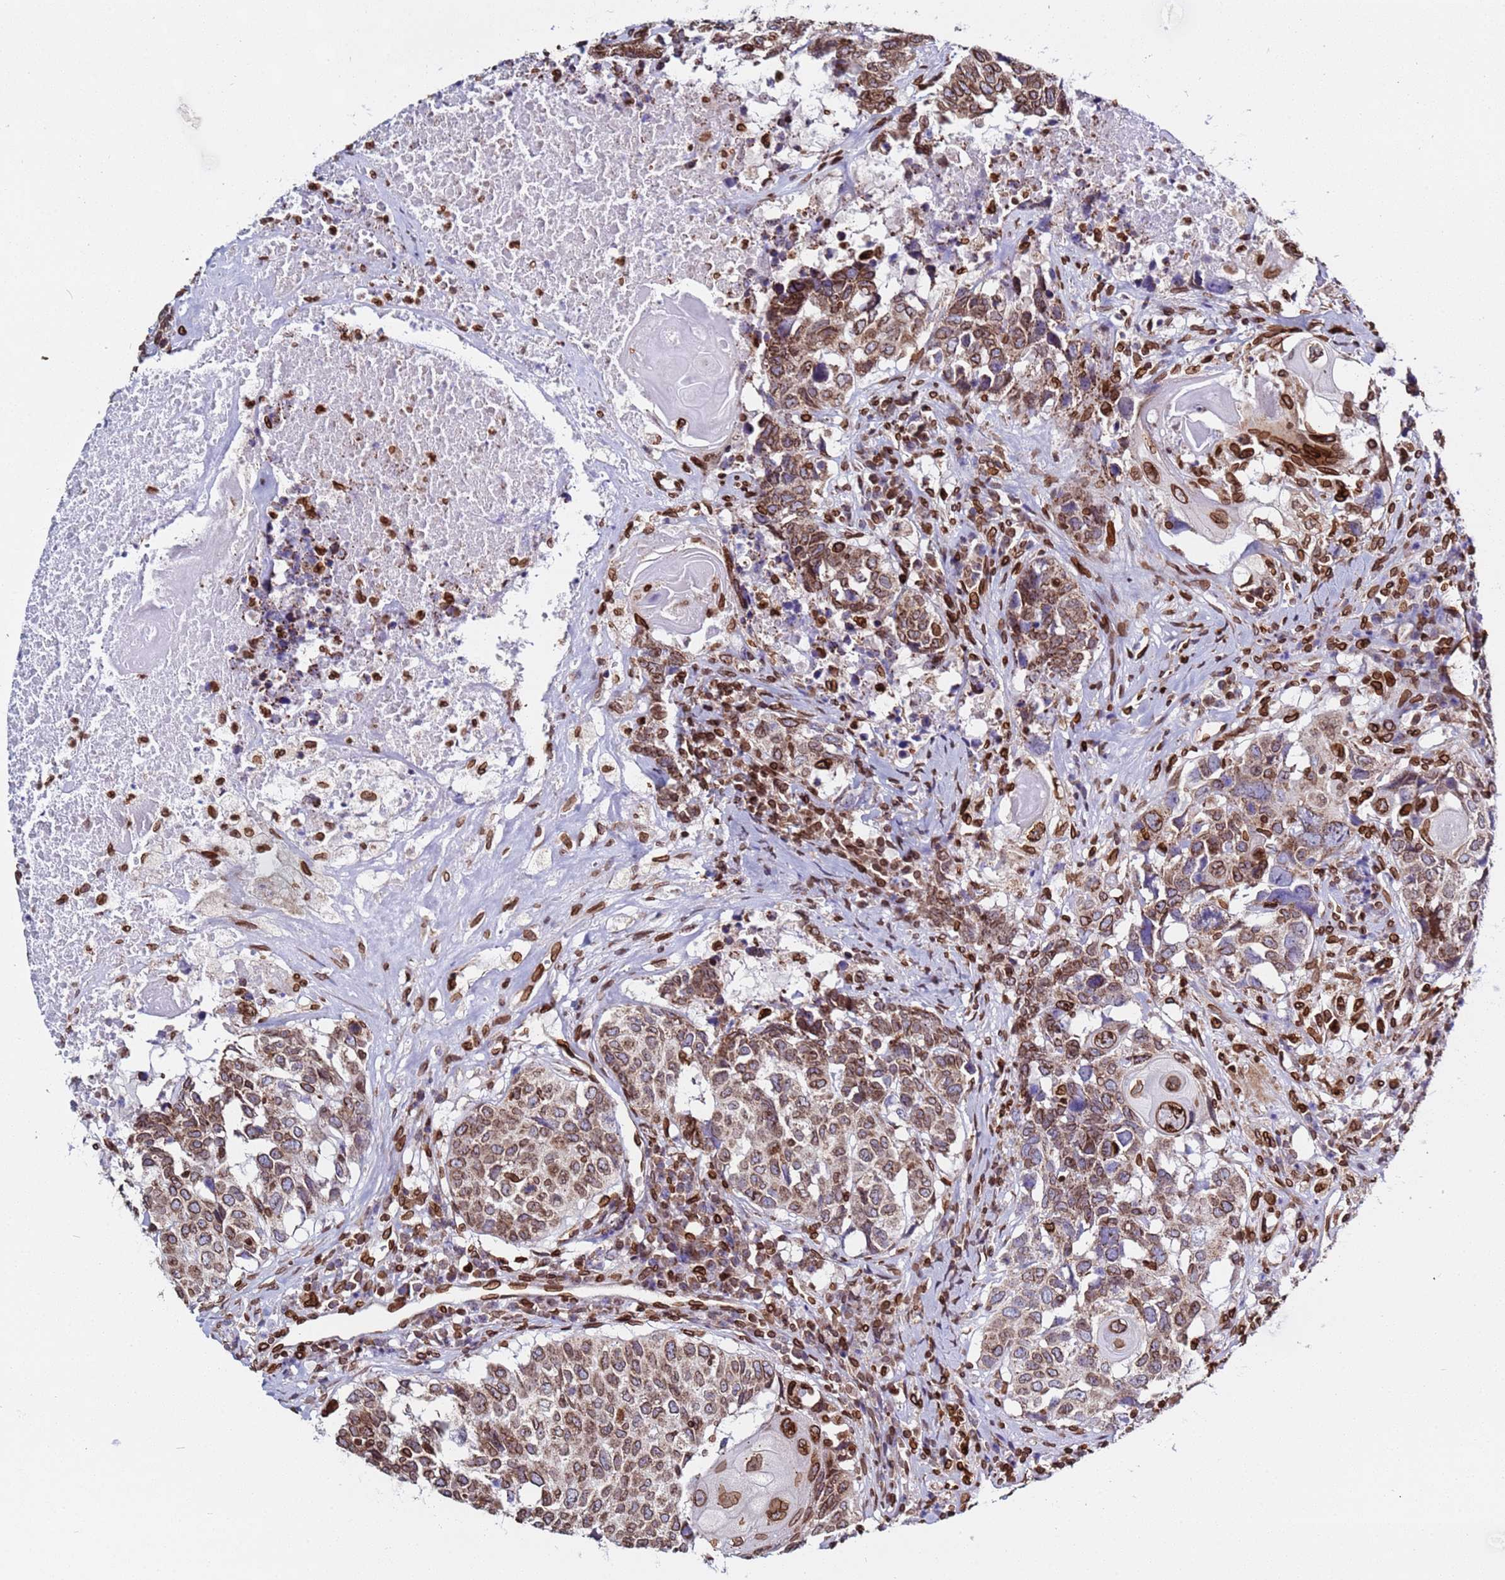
{"staining": {"intensity": "moderate", "quantity": ">75%", "location": "cytoplasmic/membranous,nuclear"}, "tissue": "head and neck cancer", "cell_type": "Tumor cells", "image_type": "cancer", "snomed": [{"axis": "morphology", "description": "Squamous cell carcinoma, NOS"}, {"axis": "topography", "description": "Head-Neck"}], "caption": "Head and neck cancer was stained to show a protein in brown. There is medium levels of moderate cytoplasmic/membranous and nuclear staining in about >75% of tumor cells.", "gene": "TOR1AIP1", "patient": {"sex": "male", "age": 66}}